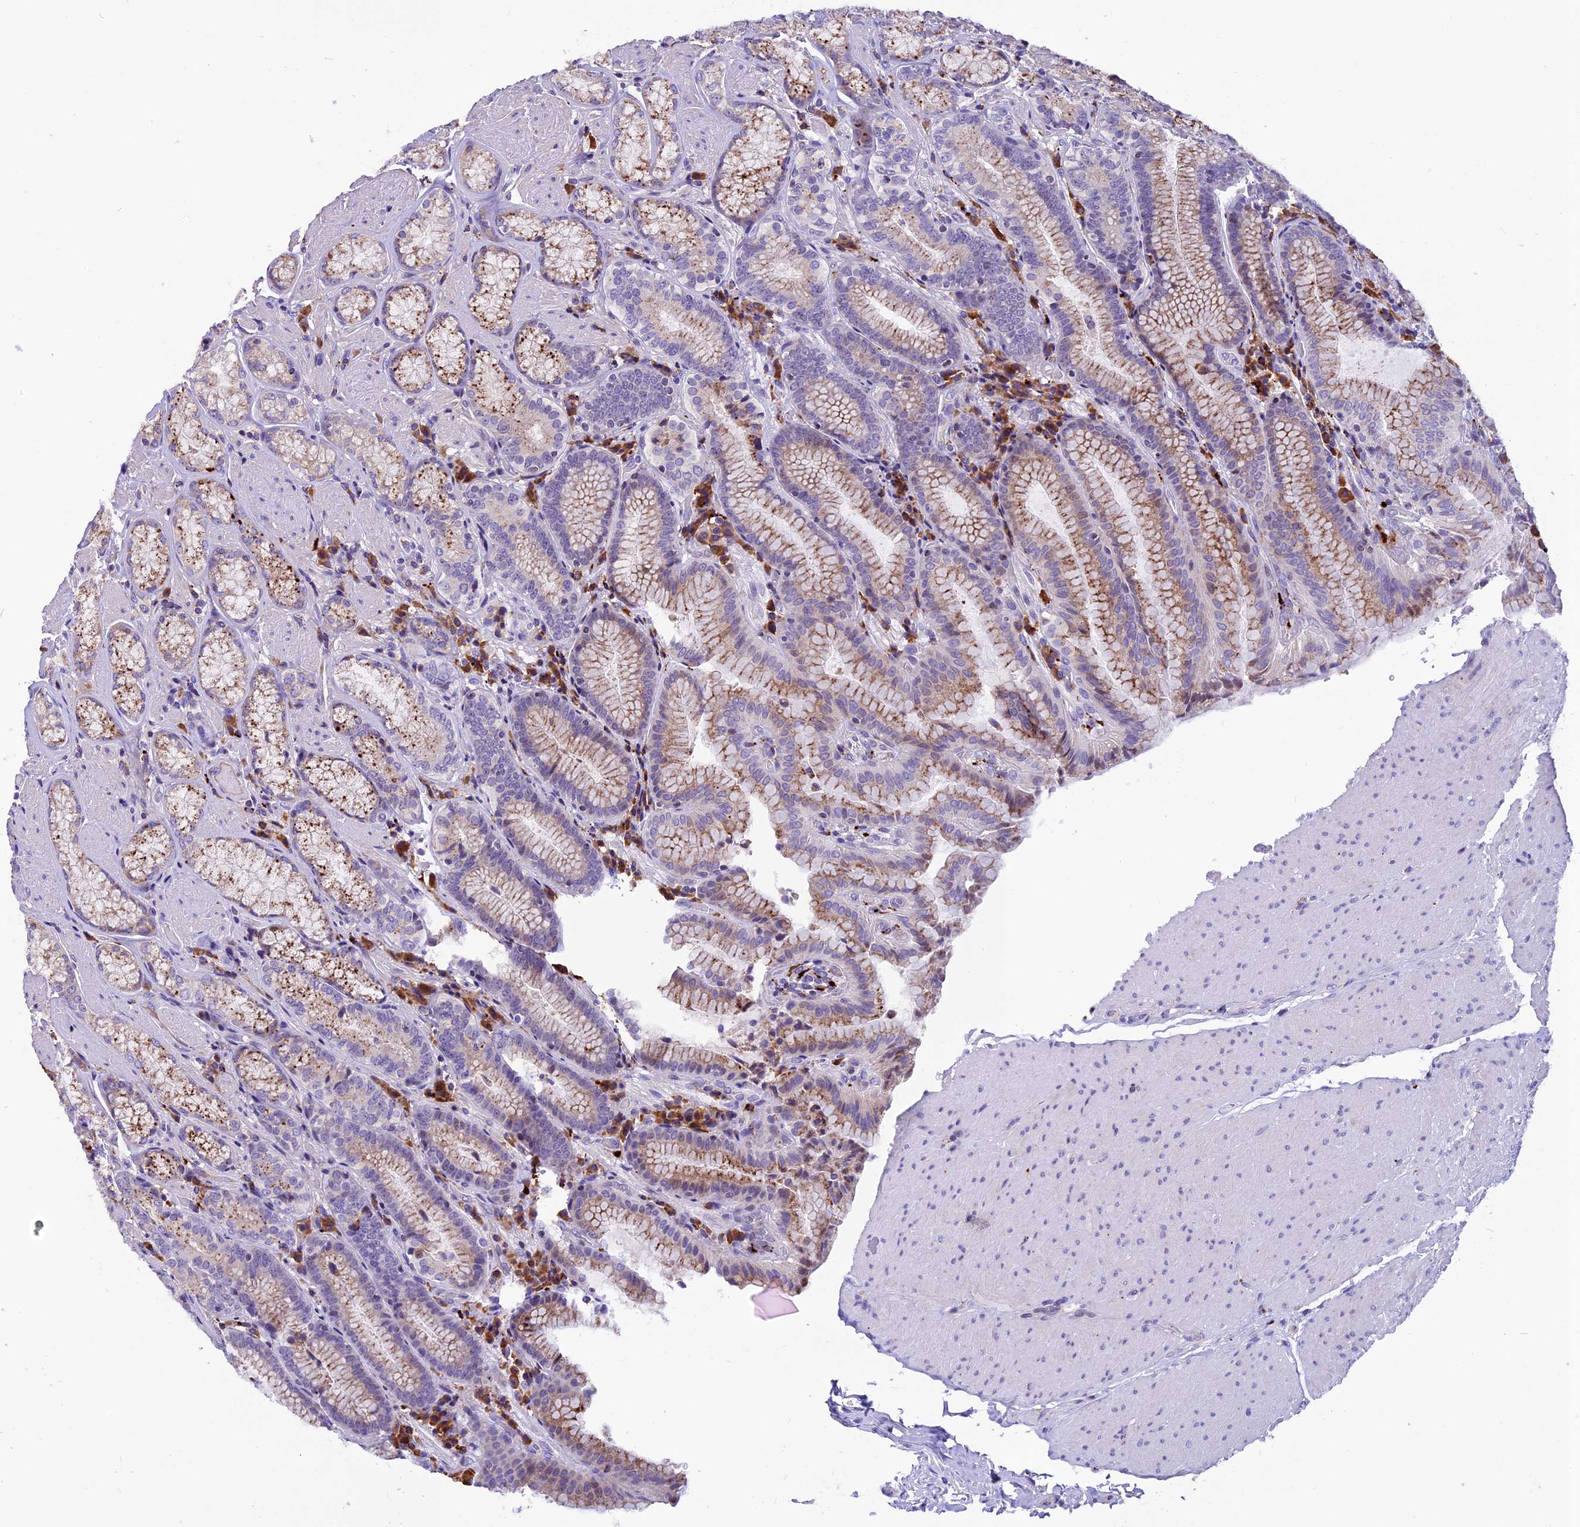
{"staining": {"intensity": "moderate", "quantity": "25%-75%", "location": "cytoplasmic/membranous"}, "tissue": "stomach", "cell_type": "Glandular cells", "image_type": "normal", "snomed": [{"axis": "morphology", "description": "Normal tissue, NOS"}, {"axis": "topography", "description": "Stomach, upper"}, {"axis": "topography", "description": "Stomach, lower"}], "caption": "Immunohistochemistry of normal stomach exhibits medium levels of moderate cytoplasmic/membranous positivity in approximately 25%-75% of glandular cells. The staining was performed using DAB (3,3'-diaminobenzidine) to visualize the protein expression in brown, while the nuclei were stained in blue with hematoxylin (Magnification: 20x).", "gene": "THRSP", "patient": {"sex": "female", "age": 76}}